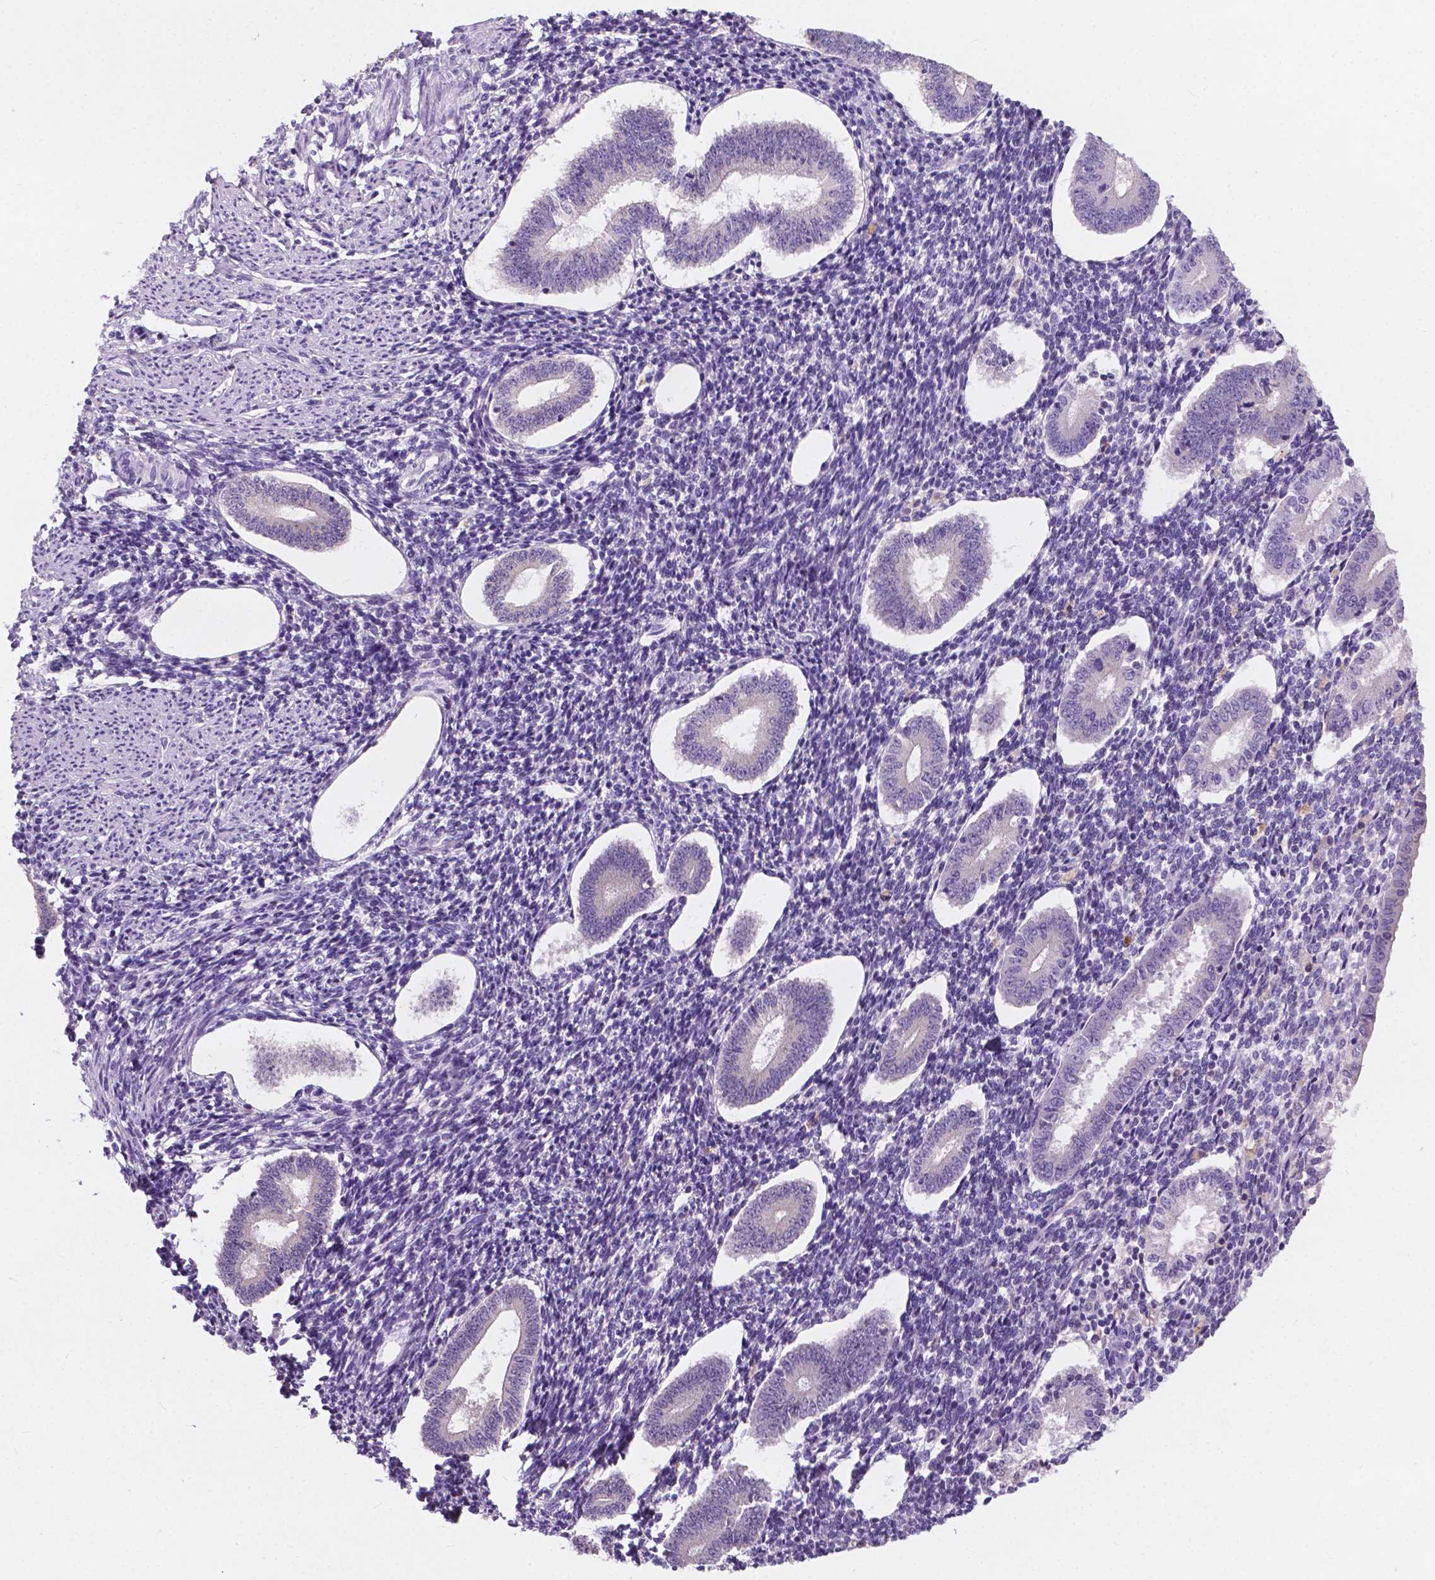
{"staining": {"intensity": "negative", "quantity": "none", "location": "none"}, "tissue": "endometrium", "cell_type": "Cells in endometrial stroma", "image_type": "normal", "snomed": [{"axis": "morphology", "description": "Normal tissue, NOS"}, {"axis": "topography", "description": "Endometrium"}], "caption": "An immunohistochemistry (IHC) photomicrograph of unremarkable endometrium is shown. There is no staining in cells in endometrial stroma of endometrium.", "gene": "IREB2", "patient": {"sex": "female", "age": 40}}